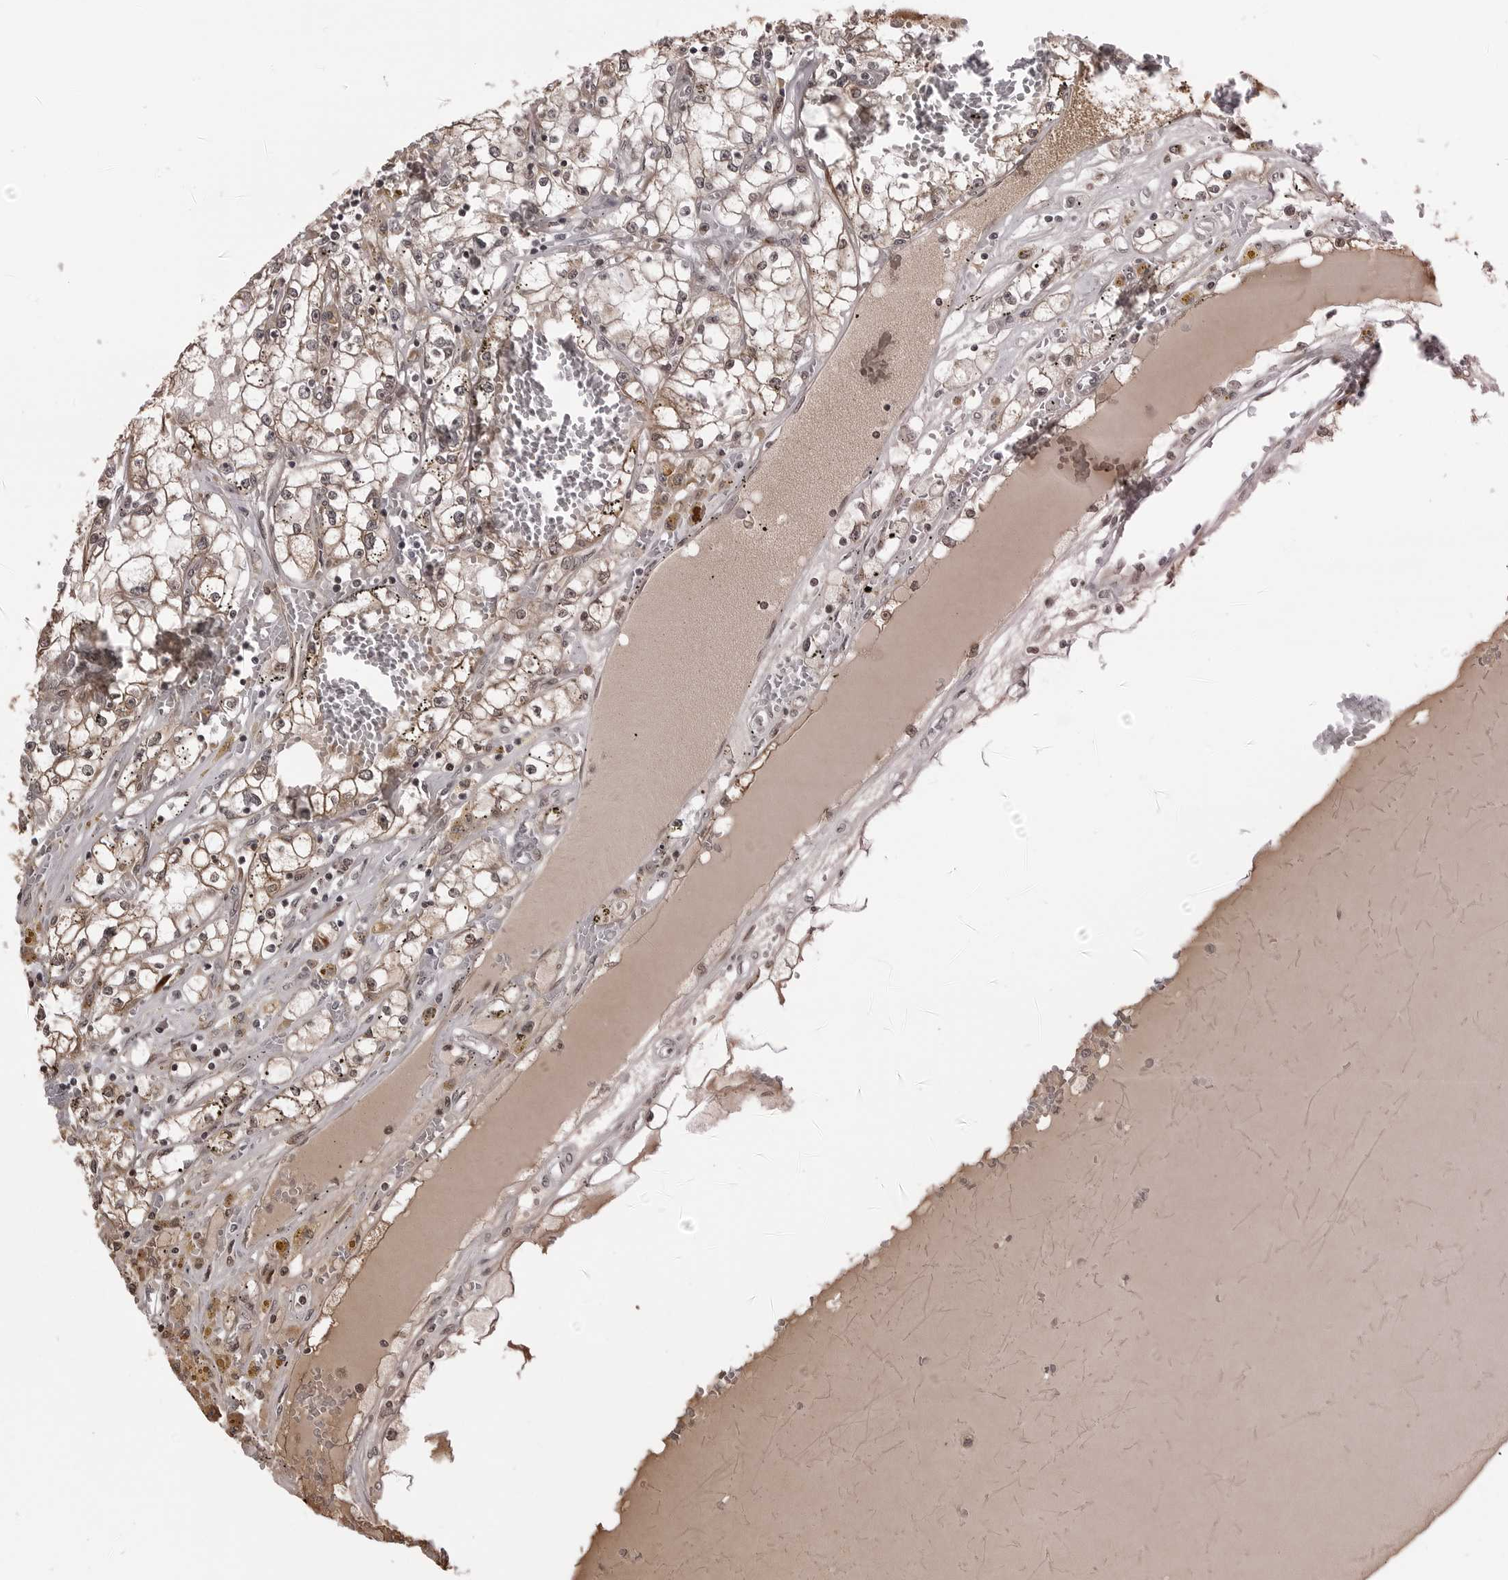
{"staining": {"intensity": "moderate", "quantity": "25%-75%", "location": "cytoplasmic/membranous,nuclear"}, "tissue": "renal cancer", "cell_type": "Tumor cells", "image_type": "cancer", "snomed": [{"axis": "morphology", "description": "Adenocarcinoma, NOS"}, {"axis": "topography", "description": "Kidney"}], "caption": "Immunohistochemical staining of human renal cancer displays medium levels of moderate cytoplasmic/membranous and nuclear protein positivity in about 25%-75% of tumor cells.", "gene": "PHF3", "patient": {"sex": "male", "age": 56}}